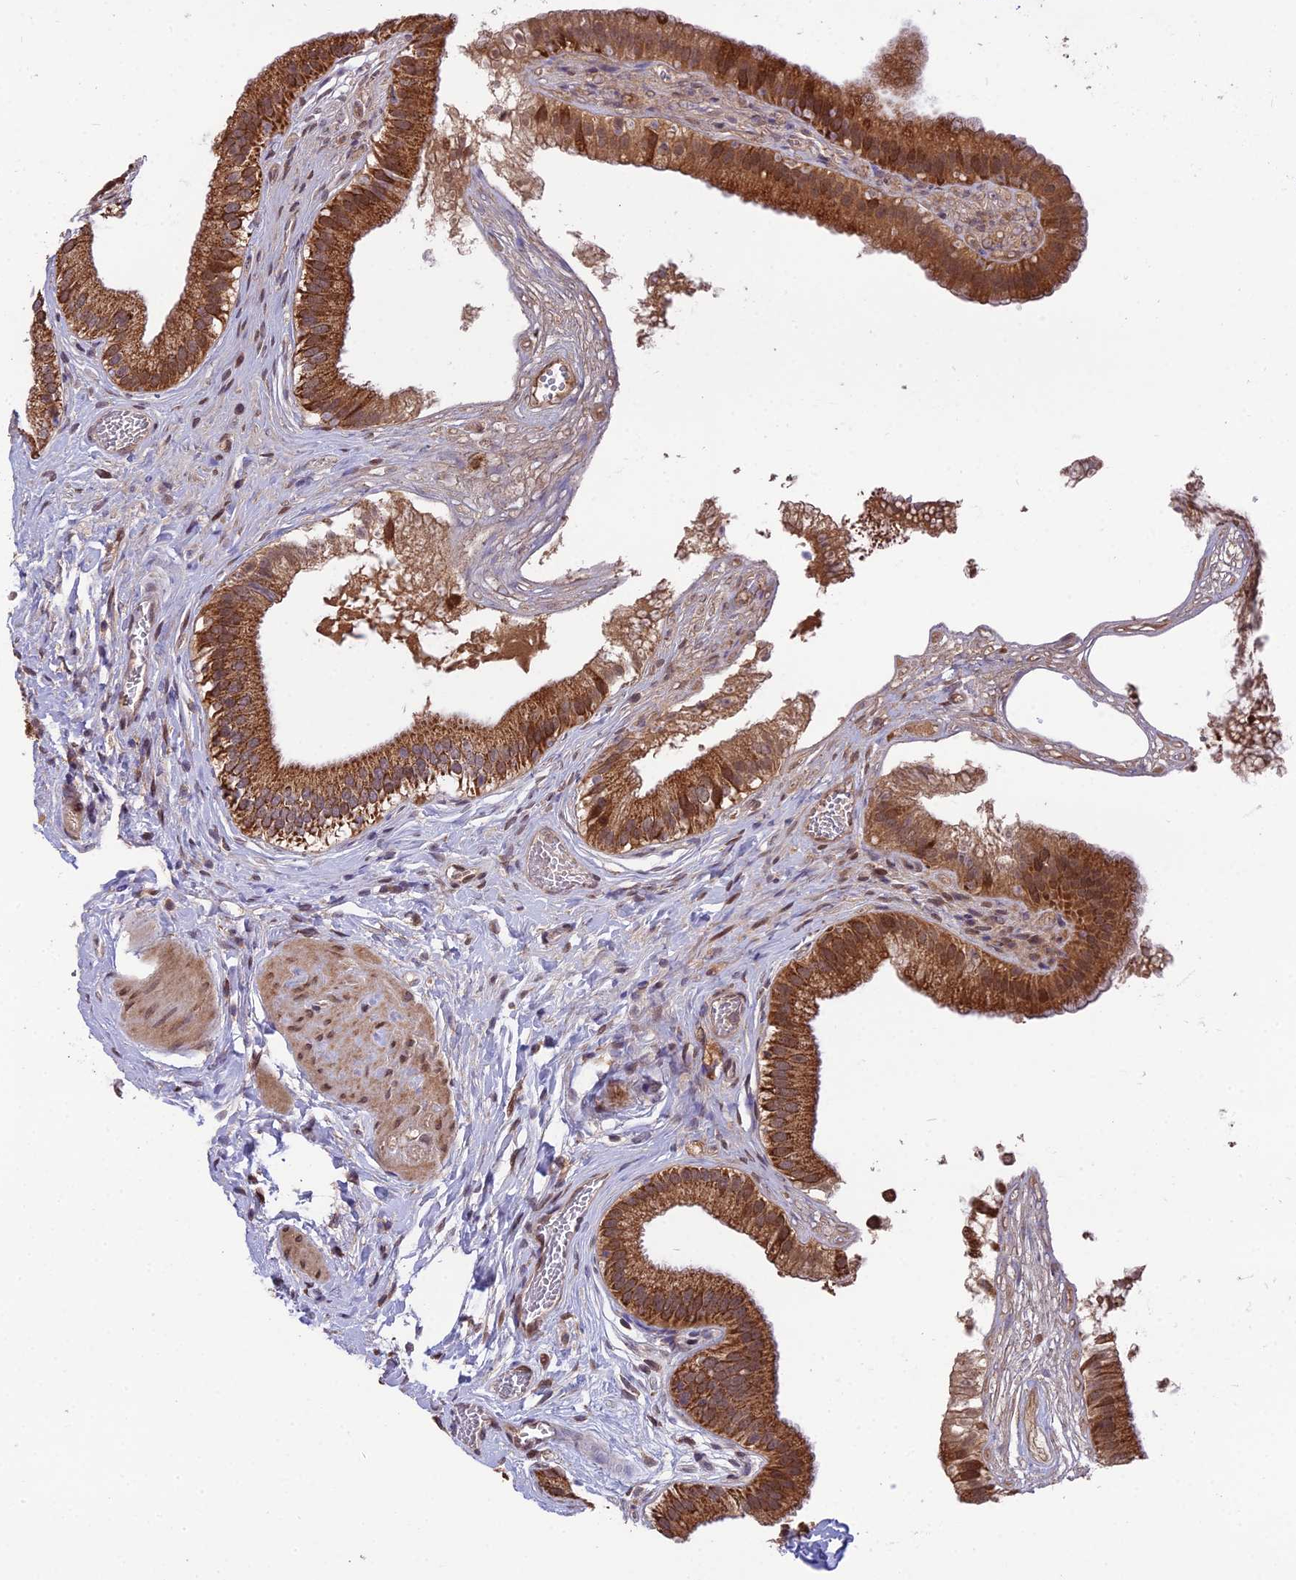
{"staining": {"intensity": "strong", "quantity": ">75%", "location": "cytoplasmic/membranous,nuclear"}, "tissue": "gallbladder", "cell_type": "Glandular cells", "image_type": "normal", "snomed": [{"axis": "morphology", "description": "Normal tissue, NOS"}, {"axis": "topography", "description": "Gallbladder"}], "caption": "Glandular cells display high levels of strong cytoplasmic/membranous,nuclear positivity in approximately >75% of cells in benign human gallbladder. (brown staining indicates protein expression, while blue staining denotes nuclei).", "gene": "CYP2R1", "patient": {"sex": "female", "age": 54}}